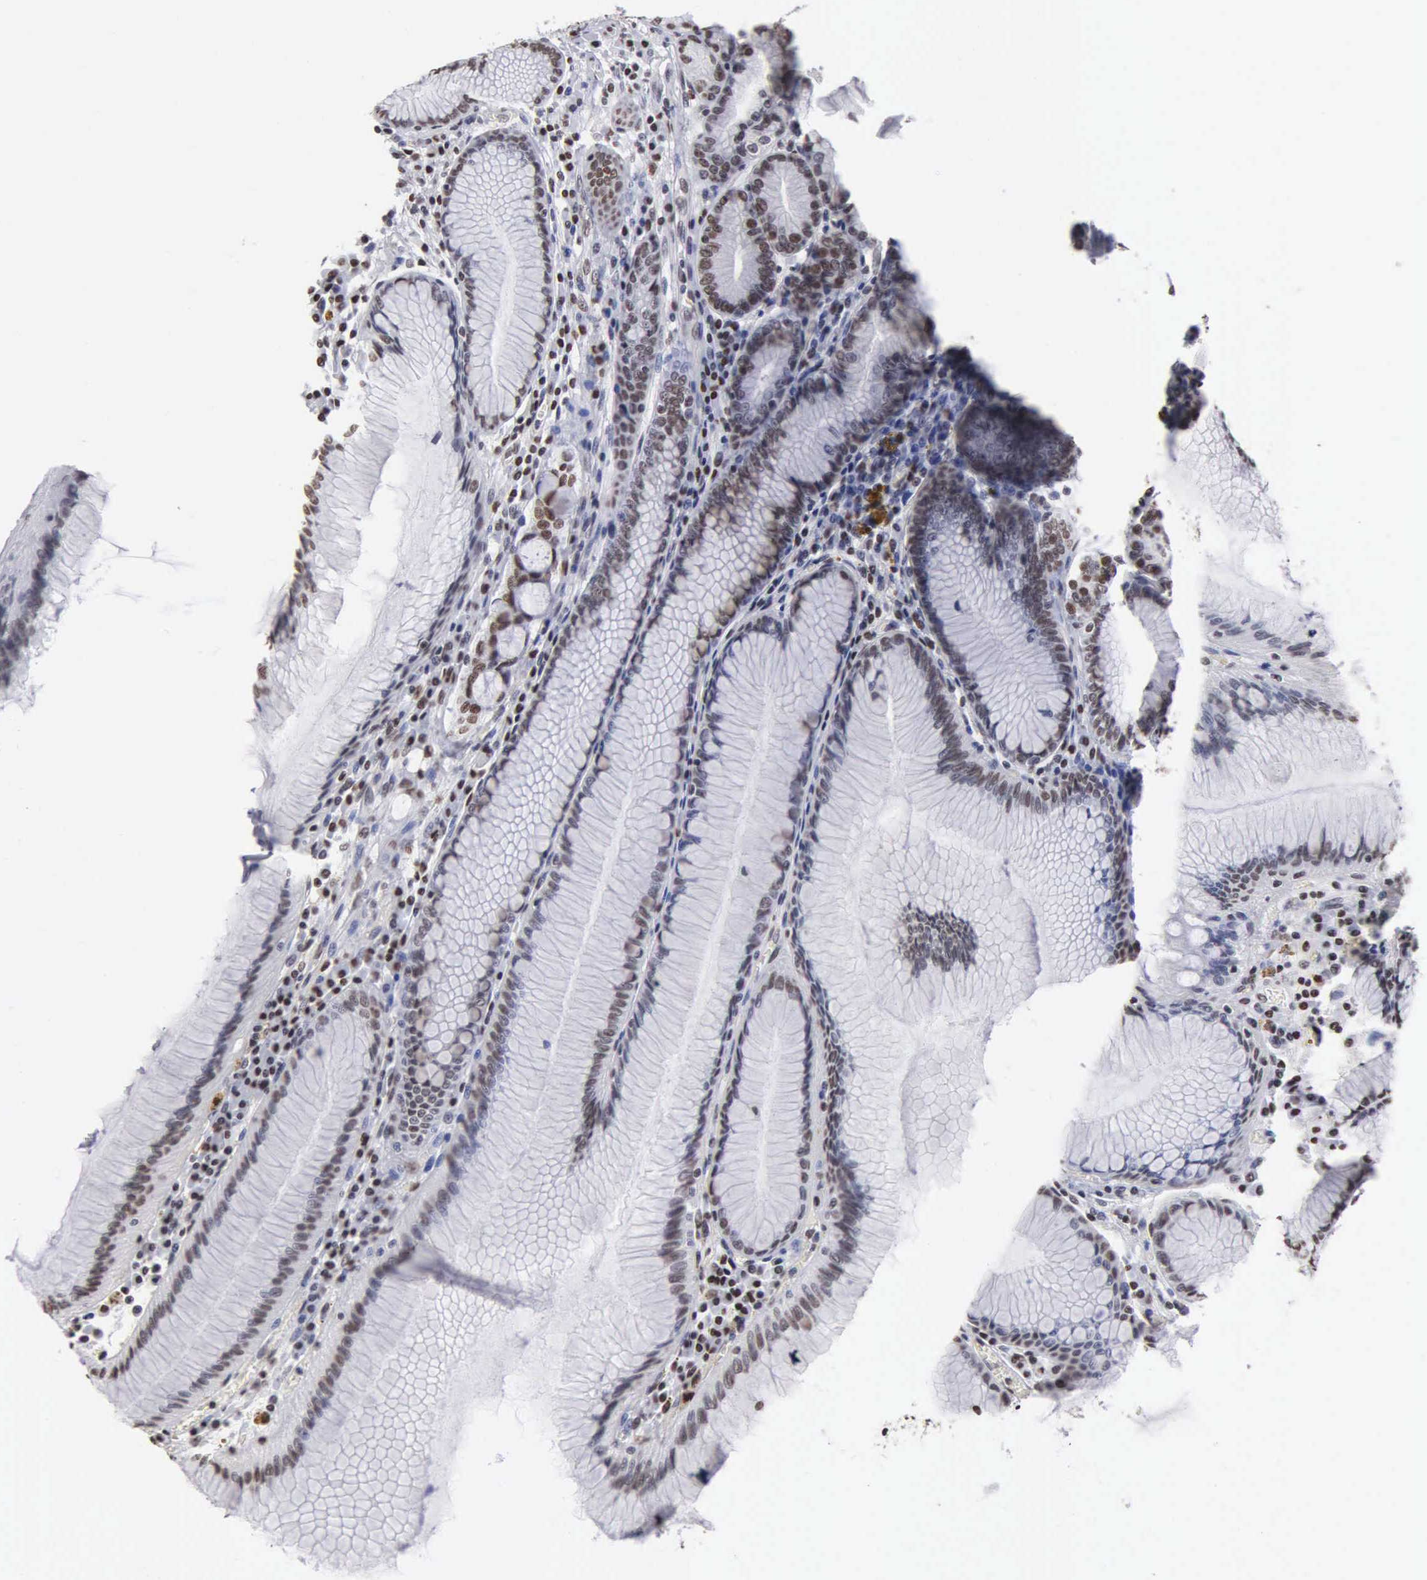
{"staining": {"intensity": "moderate", "quantity": "25%-75%", "location": "nuclear"}, "tissue": "stomach", "cell_type": "Glandular cells", "image_type": "normal", "snomed": [{"axis": "morphology", "description": "Normal tissue, NOS"}, {"axis": "topography", "description": "Stomach, lower"}], "caption": "Protein staining by immunohistochemistry displays moderate nuclear expression in approximately 25%-75% of glandular cells in benign stomach.", "gene": "CCNG1", "patient": {"sex": "female", "age": 93}}